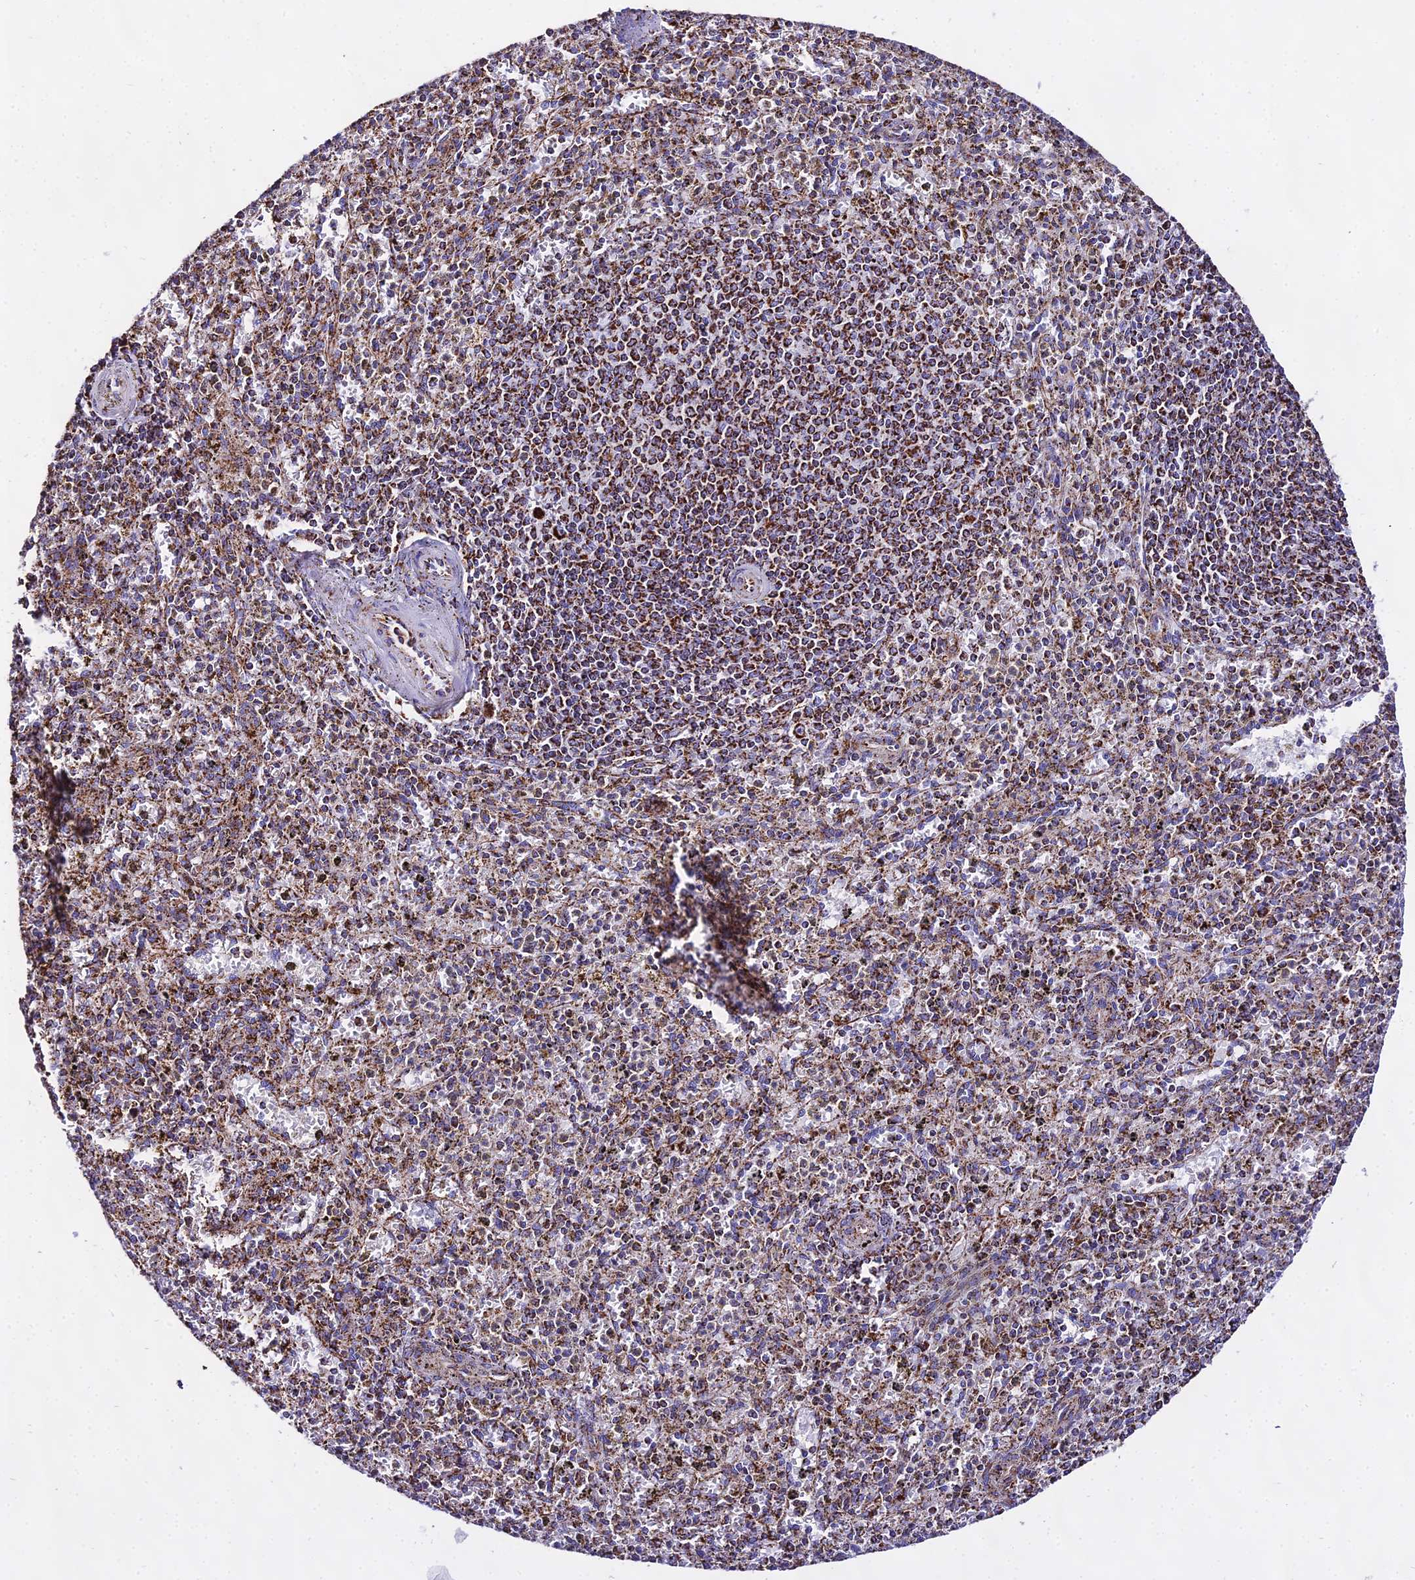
{"staining": {"intensity": "moderate", "quantity": "25%-75%", "location": "cytoplasmic/membranous"}, "tissue": "spleen", "cell_type": "Cells in red pulp", "image_type": "normal", "snomed": [{"axis": "morphology", "description": "Normal tissue, NOS"}, {"axis": "topography", "description": "Spleen"}], "caption": "DAB (3,3'-diaminobenzidine) immunohistochemical staining of normal human spleen shows moderate cytoplasmic/membranous protein staining in about 25%-75% of cells in red pulp.", "gene": "ATP5PD", "patient": {"sex": "male", "age": 72}}